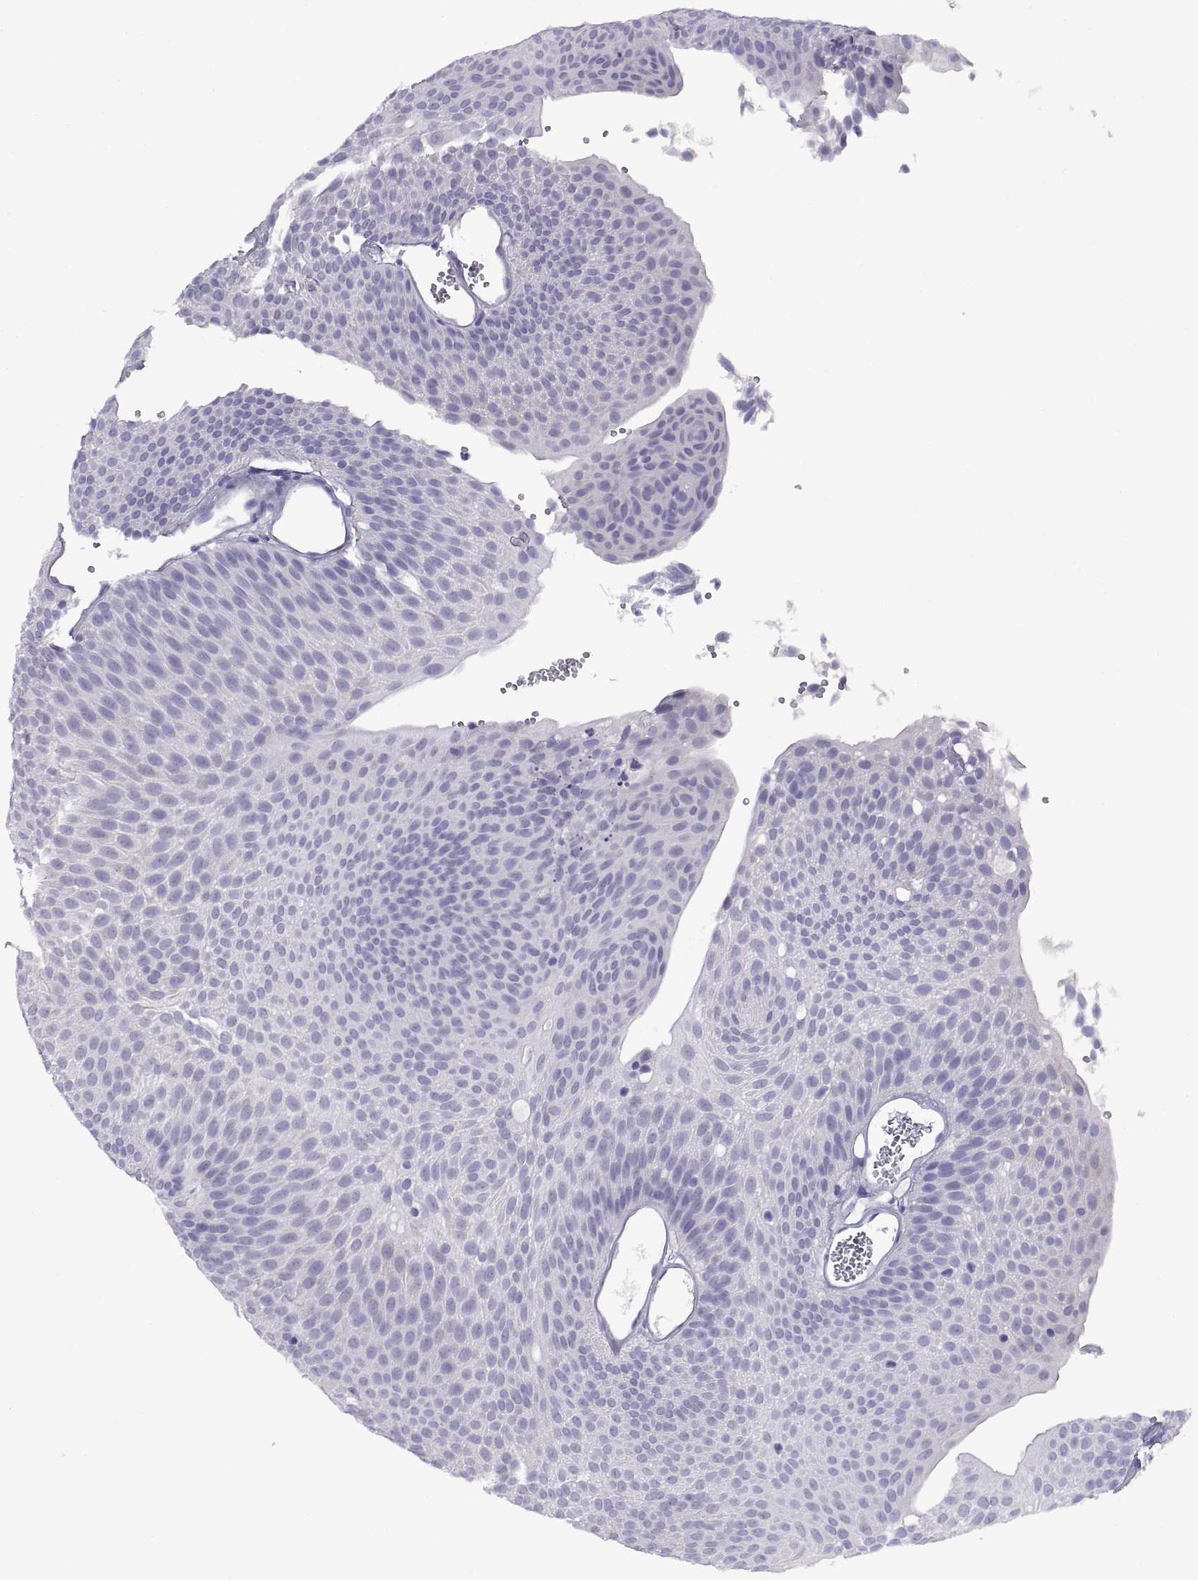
{"staining": {"intensity": "negative", "quantity": "none", "location": "none"}, "tissue": "urothelial cancer", "cell_type": "Tumor cells", "image_type": "cancer", "snomed": [{"axis": "morphology", "description": "Urothelial carcinoma, Low grade"}, {"axis": "topography", "description": "Urinary bladder"}], "caption": "Immunohistochemical staining of human urothelial carcinoma (low-grade) demonstrates no significant positivity in tumor cells.", "gene": "RGS20", "patient": {"sex": "male", "age": 52}}